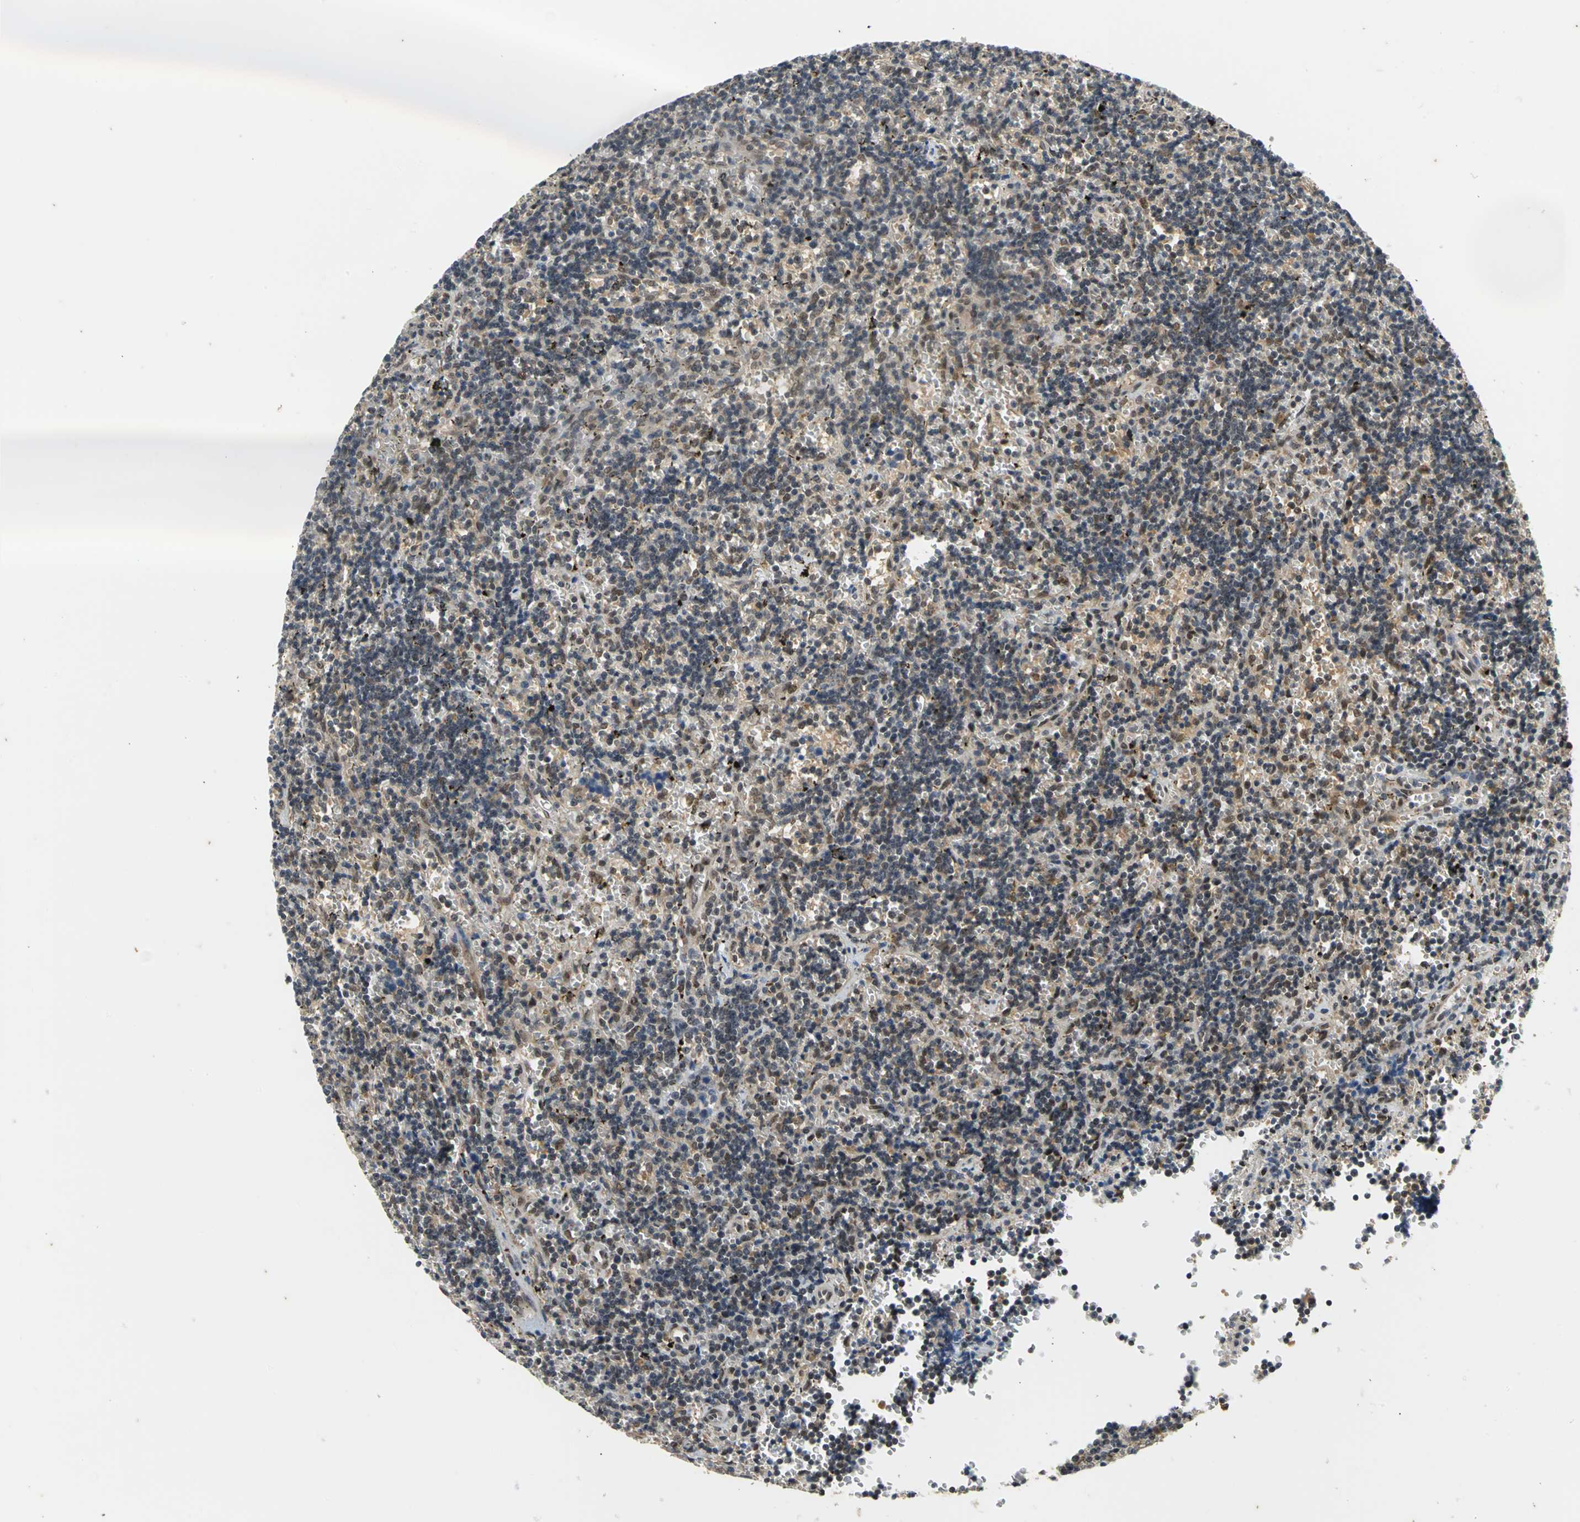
{"staining": {"intensity": "moderate", "quantity": "25%-75%", "location": "cytoplasmic/membranous,nuclear"}, "tissue": "lymphoma", "cell_type": "Tumor cells", "image_type": "cancer", "snomed": [{"axis": "morphology", "description": "Malignant lymphoma, non-Hodgkin's type, Low grade"}, {"axis": "topography", "description": "Spleen"}], "caption": "Protein staining of lymphoma tissue demonstrates moderate cytoplasmic/membranous and nuclear positivity in approximately 25%-75% of tumor cells.", "gene": "NOTCH3", "patient": {"sex": "male", "age": 60}}